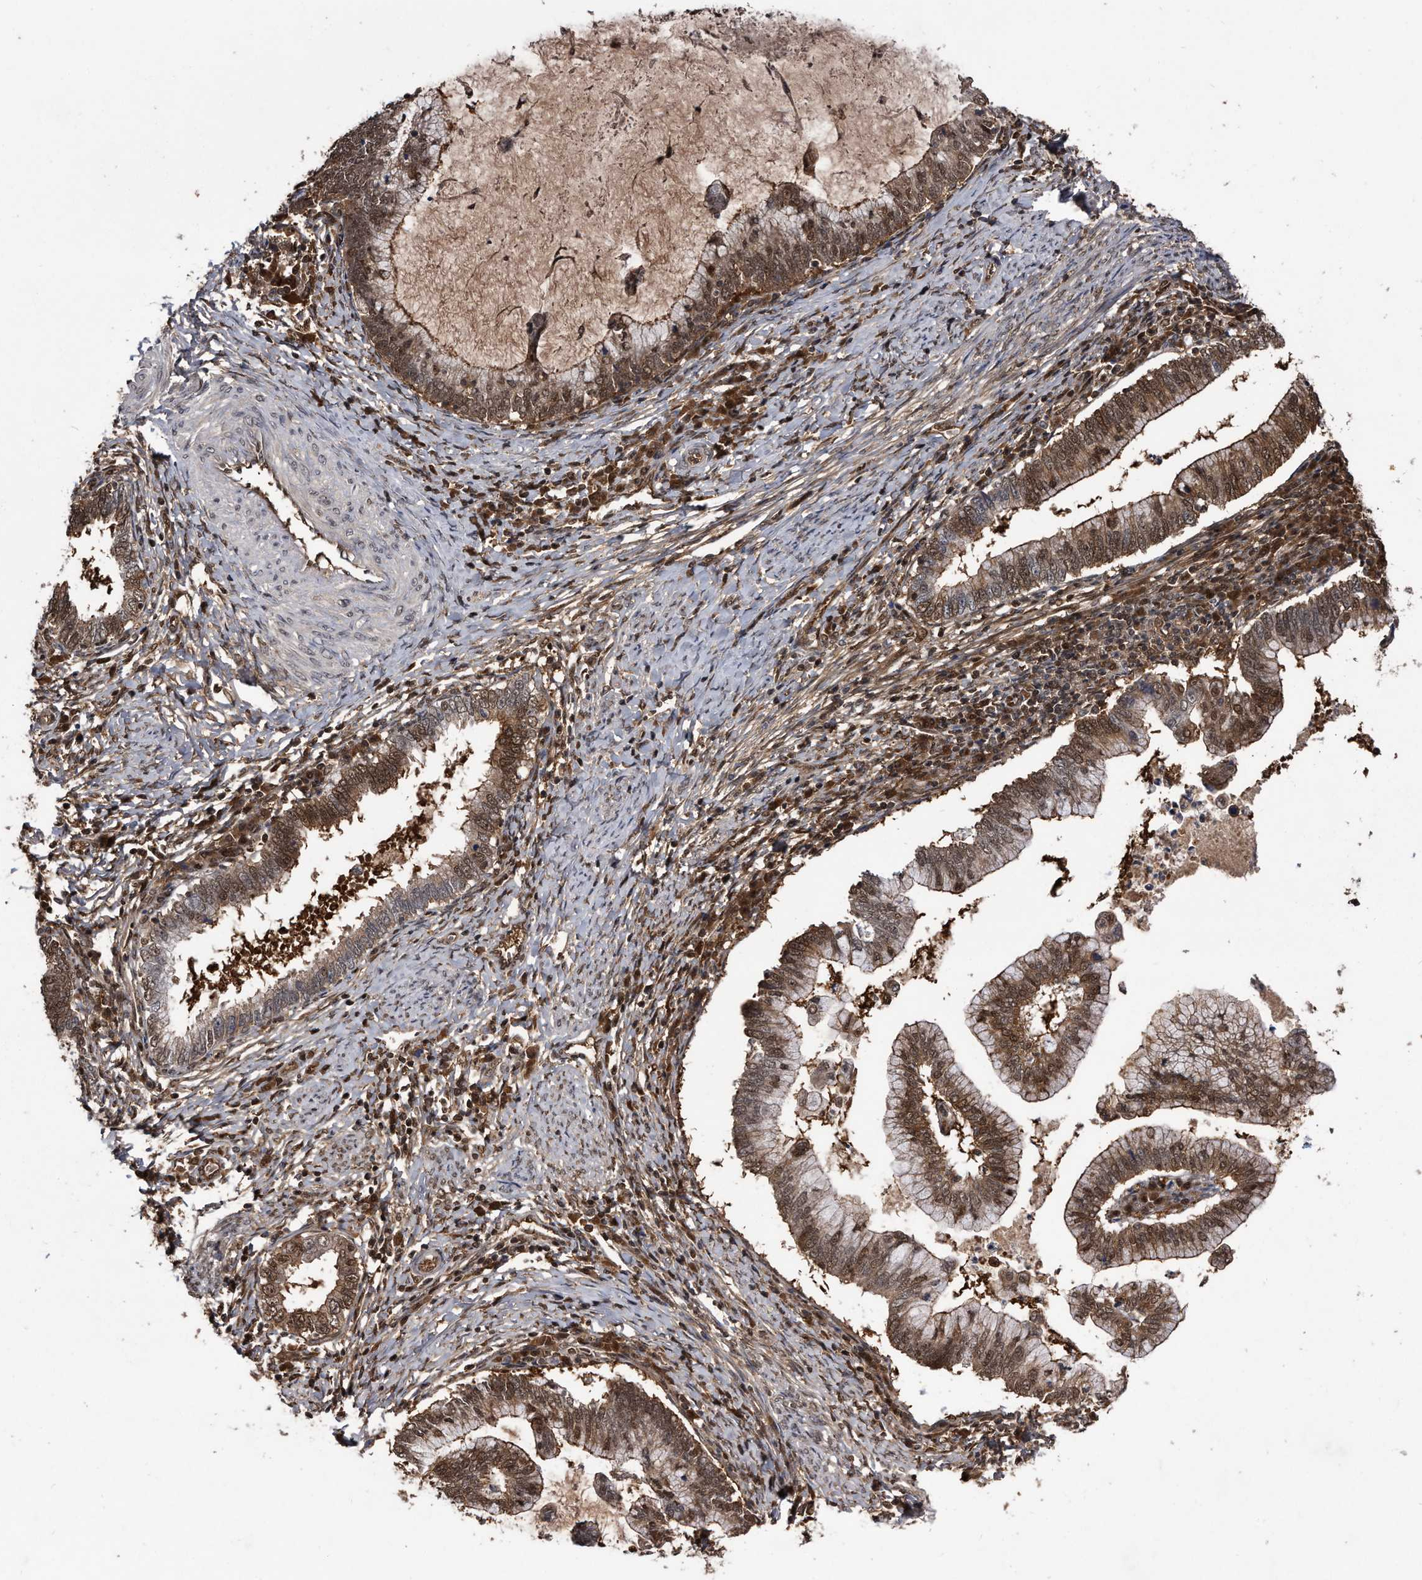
{"staining": {"intensity": "moderate", "quantity": ">75%", "location": "cytoplasmic/membranous,nuclear"}, "tissue": "cervical cancer", "cell_type": "Tumor cells", "image_type": "cancer", "snomed": [{"axis": "morphology", "description": "Adenocarcinoma, NOS"}, {"axis": "topography", "description": "Cervix"}], "caption": "Cervical cancer stained with a protein marker reveals moderate staining in tumor cells.", "gene": "RAD23B", "patient": {"sex": "female", "age": 36}}